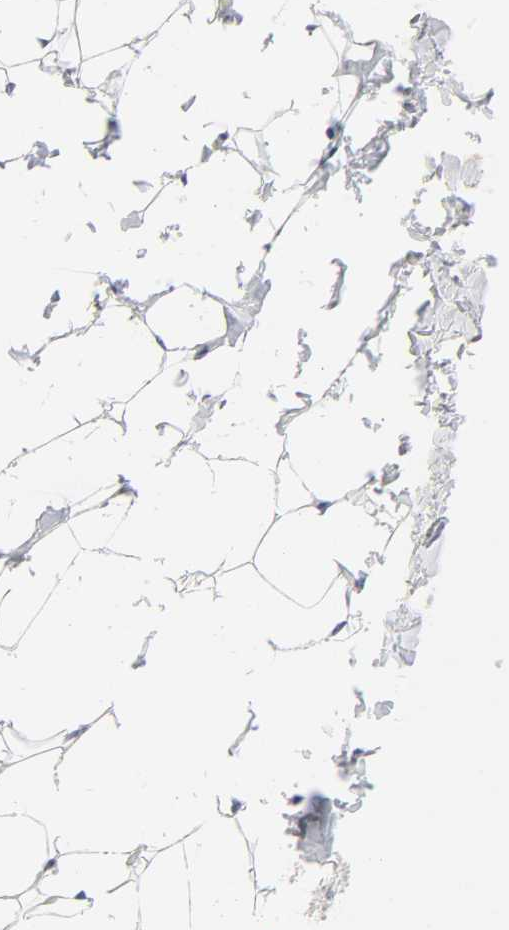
{"staining": {"intensity": "negative", "quantity": "none", "location": "none"}, "tissue": "adipose tissue", "cell_type": "Adipocytes", "image_type": "normal", "snomed": [{"axis": "morphology", "description": "Normal tissue, NOS"}, {"axis": "morphology", "description": "Cholangiocarcinoma"}, {"axis": "topography", "description": "Liver"}, {"axis": "topography", "description": "Peripheral nerve tissue"}], "caption": "A micrograph of human adipose tissue is negative for staining in adipocytes. (DAB immunohistochemistry, high magnification).", "gene": "AOPEP", "patient": {"sex": "male", "age": 50}}